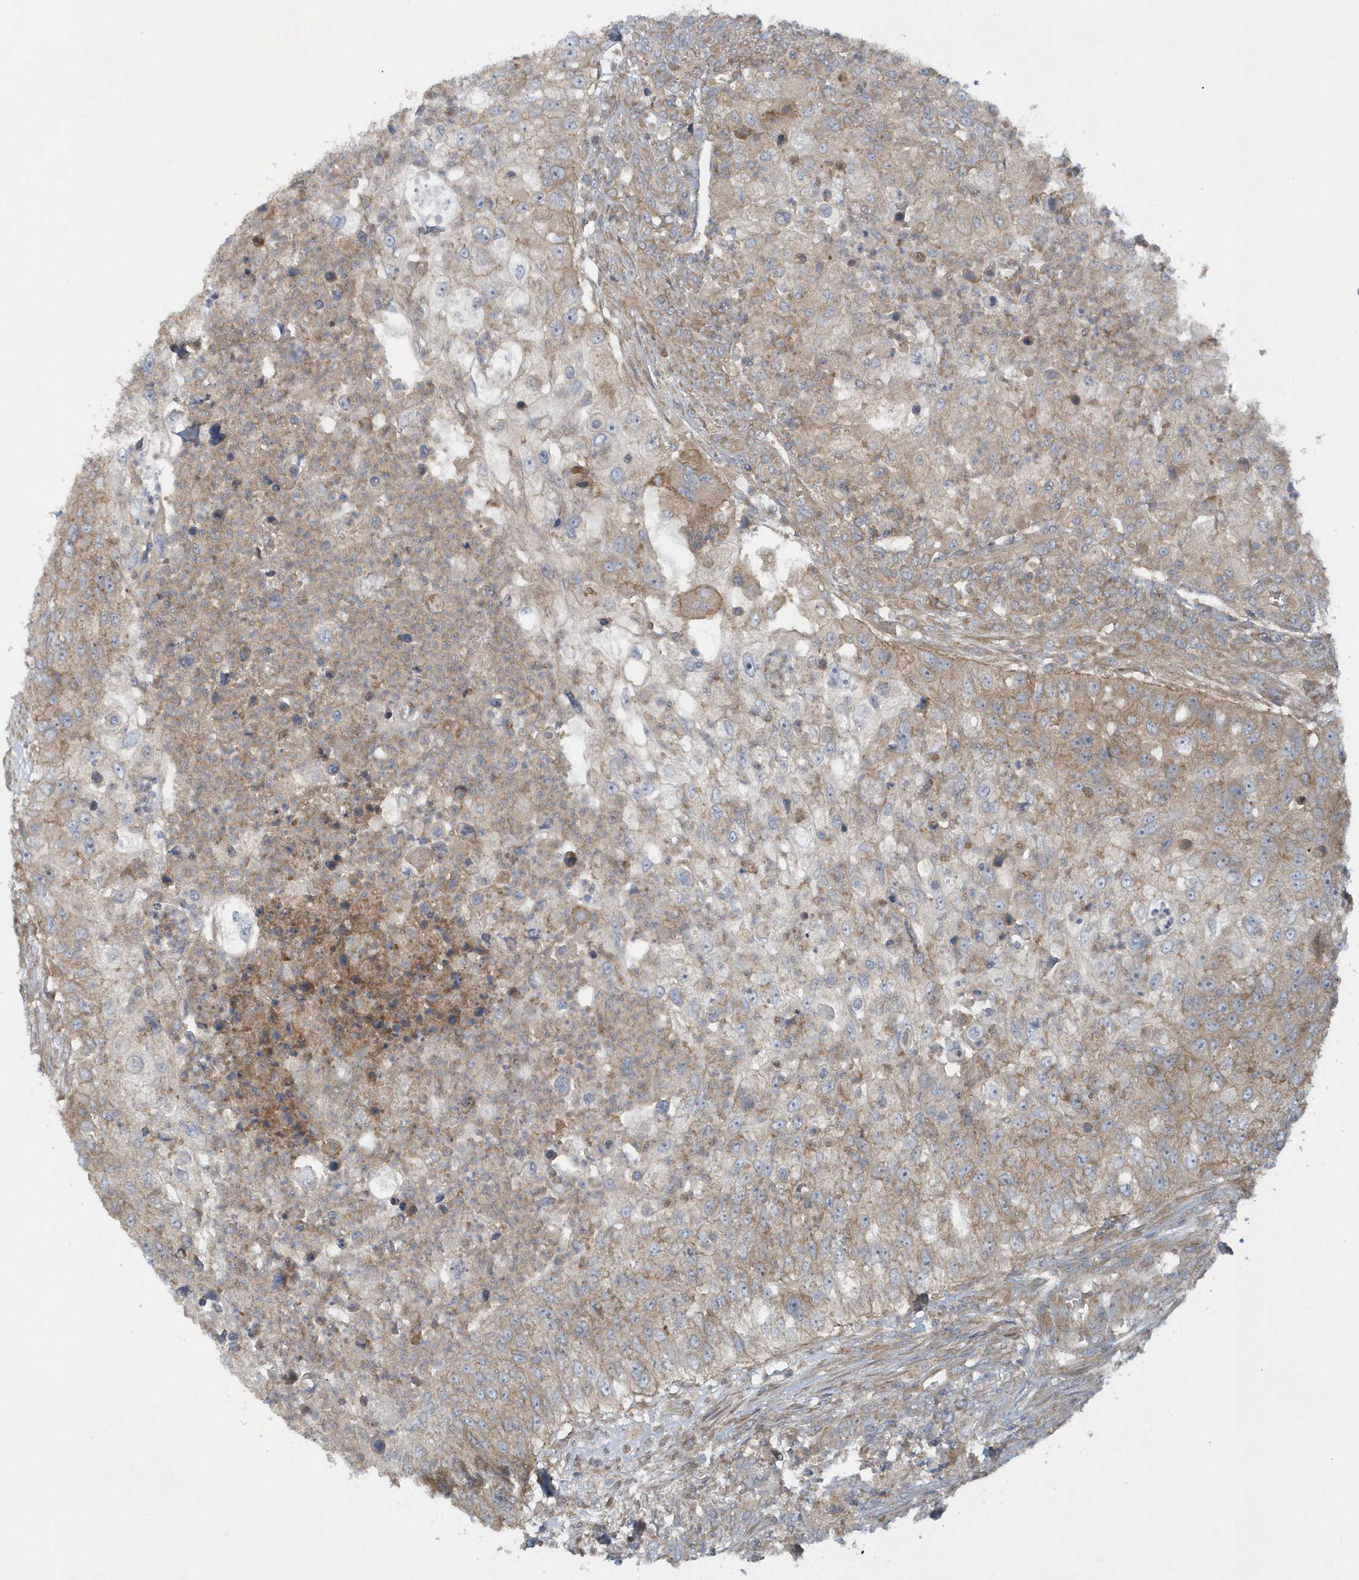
{"staining": {"intensity": "weak", "quantity": ">75%", "location": "cytoplasmic/membranous"}, "tissue": "urothelial cancer", "cell_type": "Tumor cells", "image_type": "cancer", "snomed": [{"axis": "morphology", "description": "Urothelial carcinoma, High grade"}, {"axis": "topography", "description": "Urinary bladder"}], "caption": "Immunohistochemistry staining of urothelial cancer, which displays low levels of weak cytoplasmic/membranous expression in about >75% of tumor cells indicating weak cytoplasmic/membranous protein staining. The staining was performed using DAB (brown) for protein detection and nuclei were counterstained in hematoxylin (blue).", "gene": "CNOT10", "patient": {"sex": "female", "age": 60}}